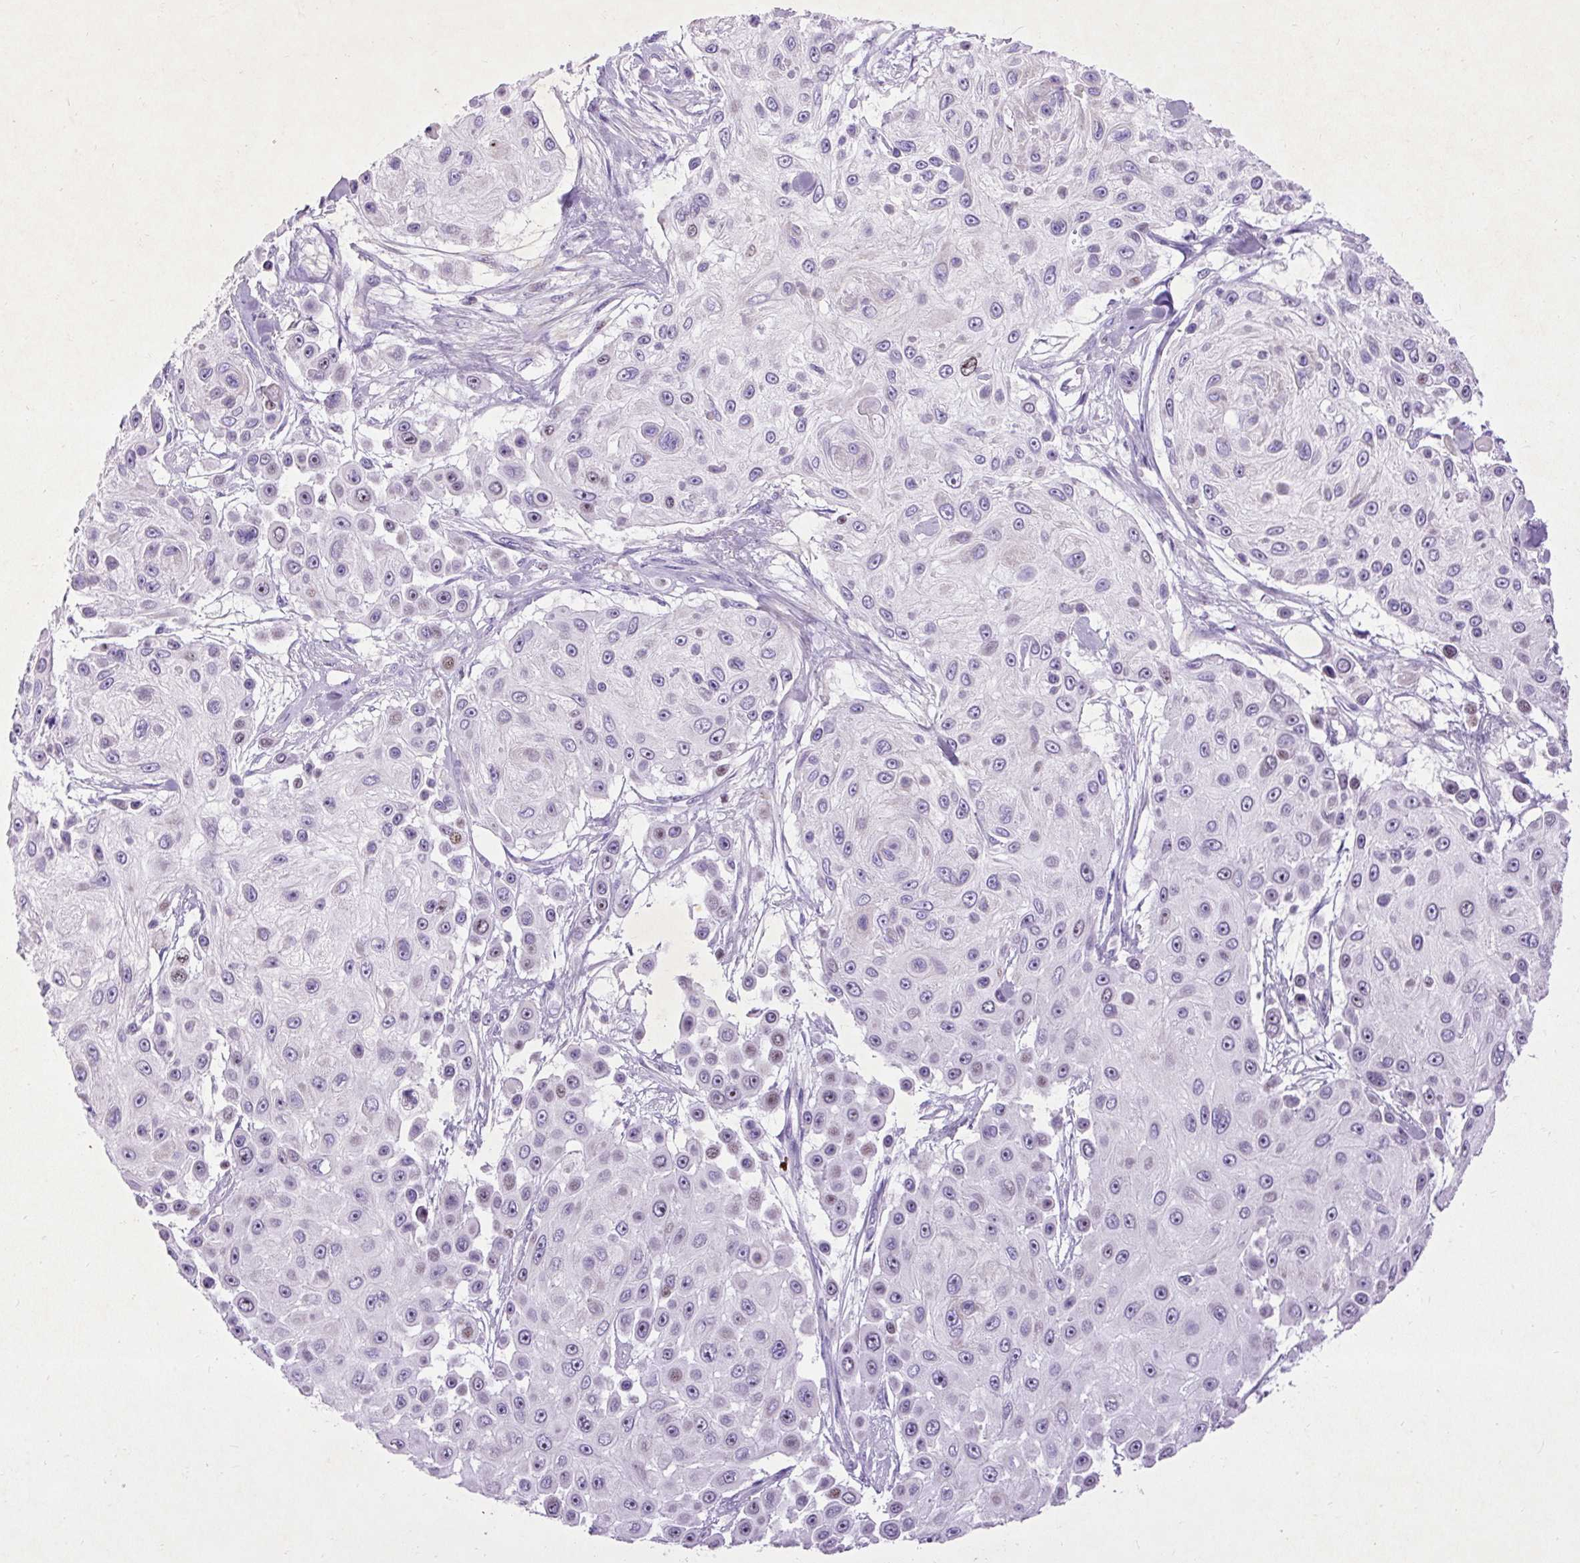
{"staining": {"intensity": "weak", "quantity": "<25%", "location": "nuclear"}, "tissue": "skin cancer", "cell_type": "Tumor cells", "image_type": "cancer", "snomed": [{"axis": "morphology", "description": "Squamous cell carcinoma, NOS"}, {"axis": "topography", "description": "Skin"}], "caption": "Tumor cells are negative for protein expression in human skin cancer.", "gene": "SPC24", "patient": {"sex": "male", "age": 67}}